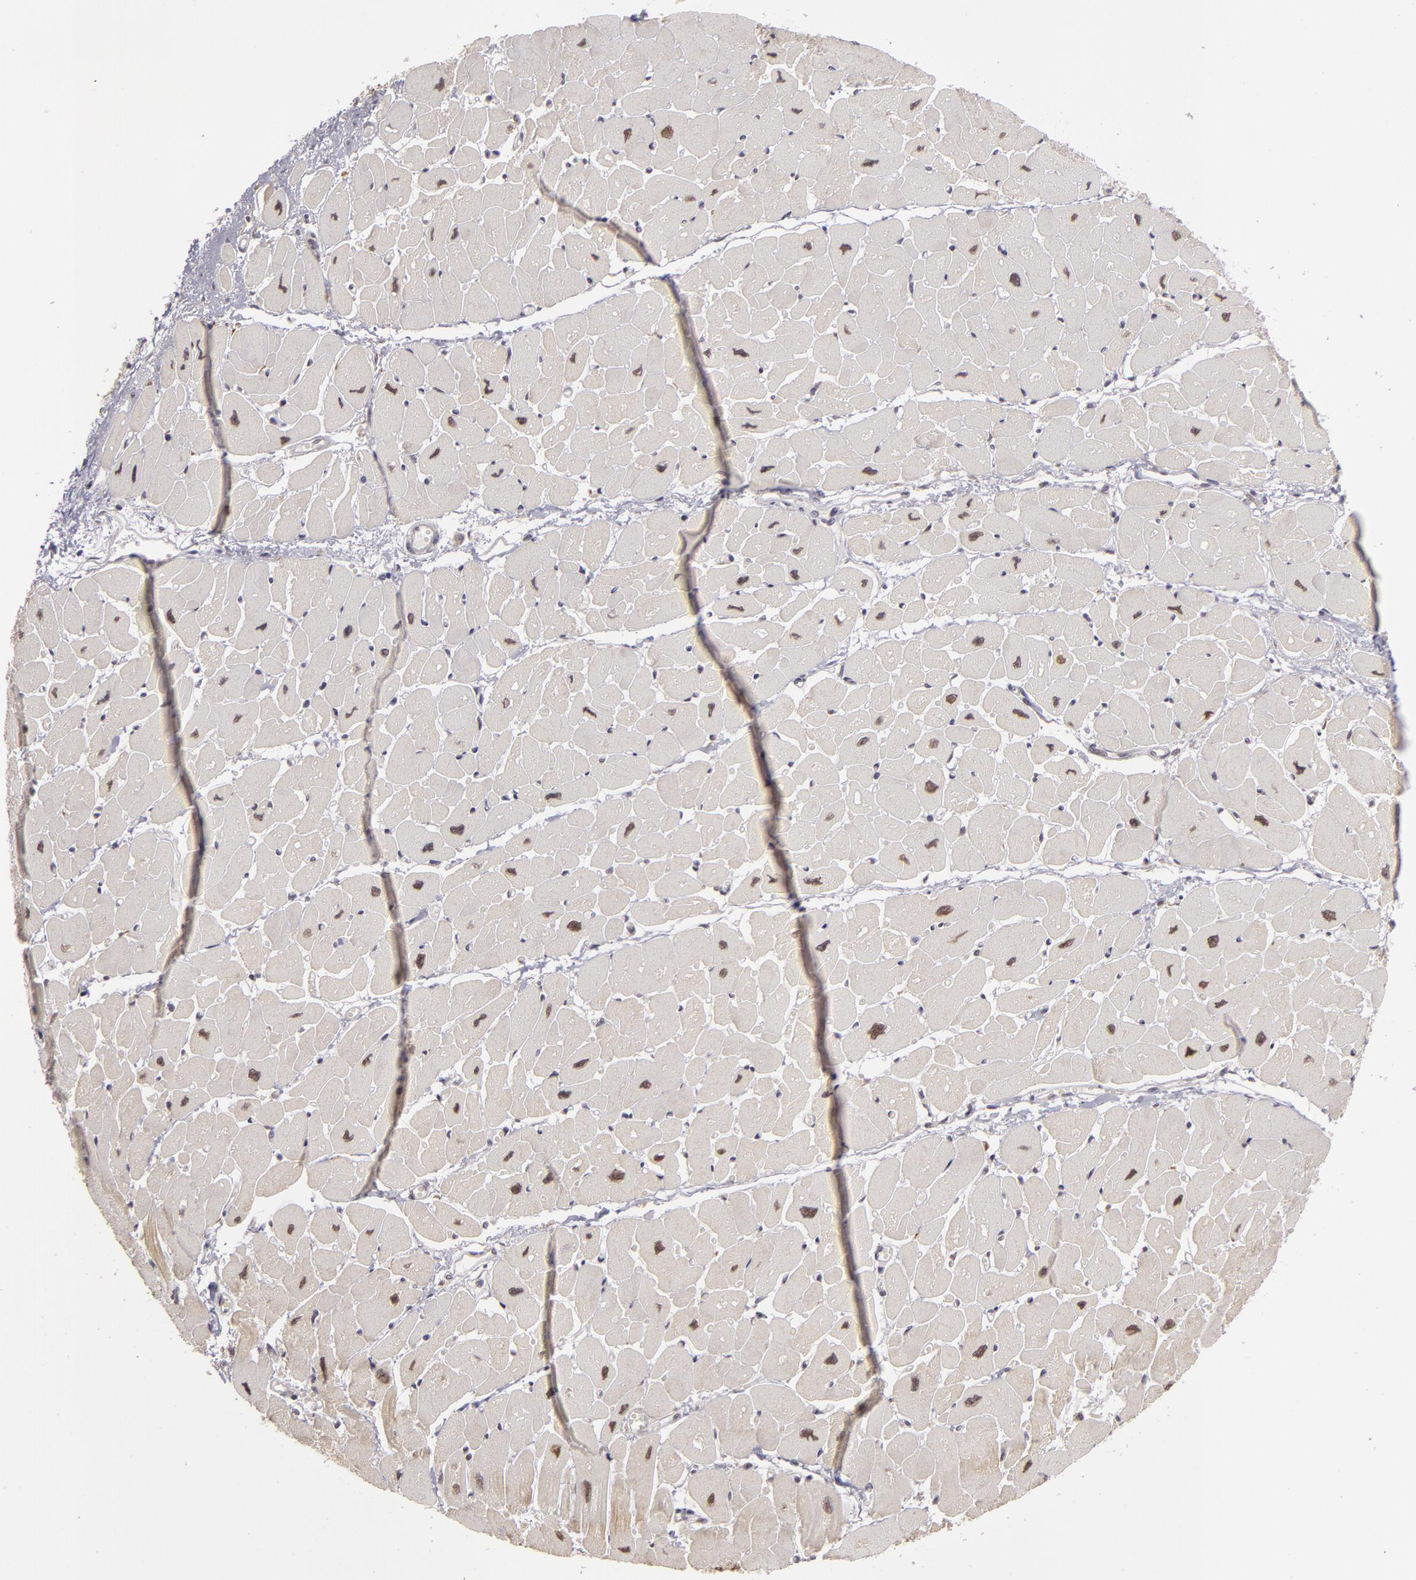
{"staining": {"intensity": "moderate", "quantity": "25%-75%", "location": "nuclear"}, "tissue": "heart muscle", "cell_type": "Cardiomyocytes", "image_type": "normal", "snomed": [{"axis": "morphology", "description": "Normal tissue, NOS"}, {"axis": "topography", "description": "Heart"}], "caption": "The image exhibits immunohistochemical staining of normal heart muscle. There is moderate nuclear staining is identified in approximately 25%-75% of cardiomyocytes. The staining is performed using DAB brown chromogen to label protein expression. The nuclei are counter-stained blue using hematoxylin.", "gene": "ZNF133", "patient": {"sex": "female", "age": 54}}